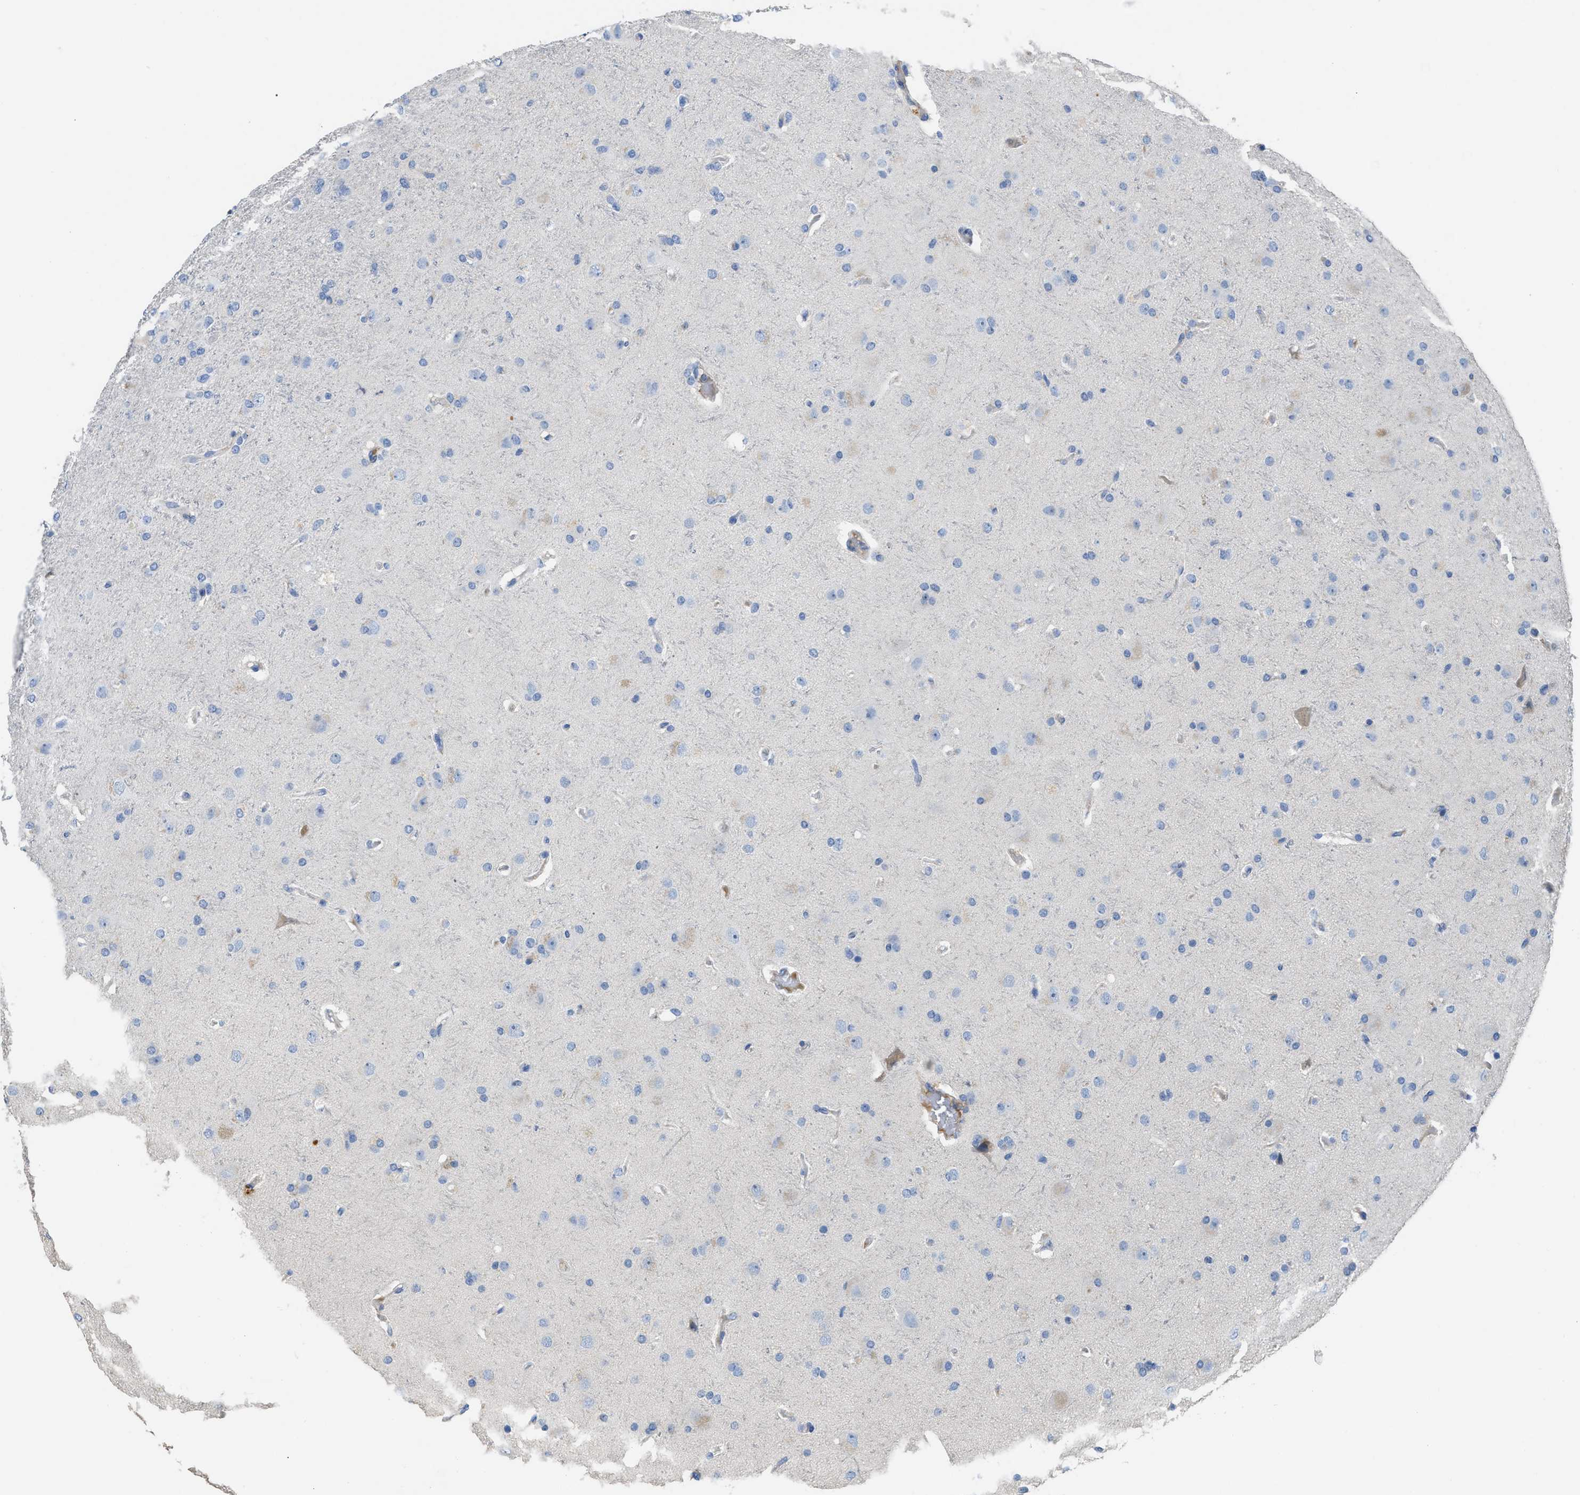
{"staining": {"intensity": "negative", "quantity": "none", "location": "none"}, "tissue": "glioma", "cell_type": "Tumor cells", "image_type": "cancer", "snomed": [{"axis": "morphology", "description": "Glioma, malignant, High grade"}, {"axis": "topography", "description": "Brain"}], "caption": "This micrograph is of glioma stained with IHC to label a protein in brown with the nuclei are counter-stained blue. There is no staining in tumor cells.", "gene": "C1S", "patient": {"sex": "female", "age": 58}}